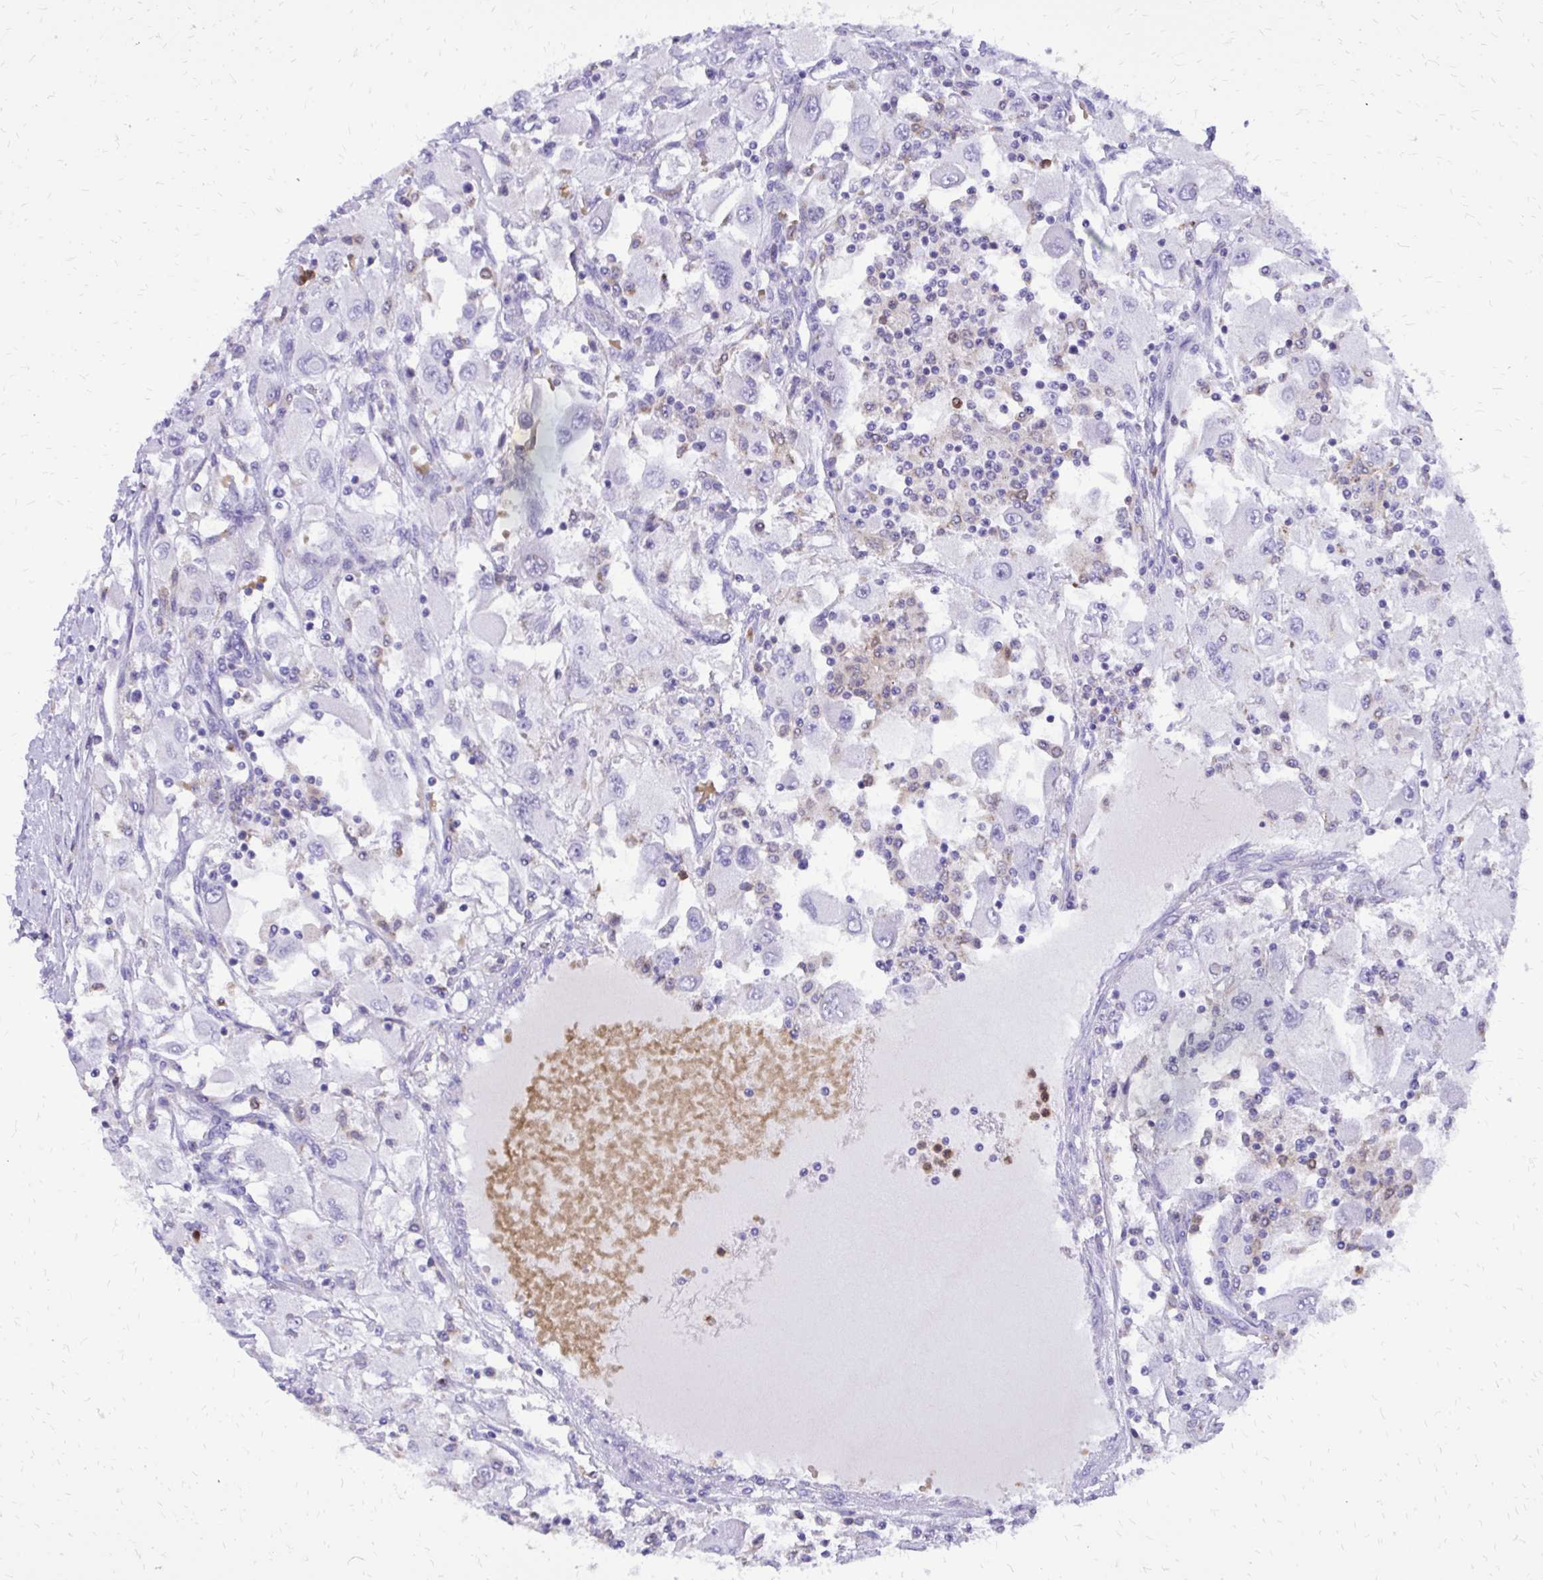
{"staining": {"intensity": "negative", "quantity": "none", "location": "none"}, "tissue": "renal cancer", "cell_type": "Tumor cells", "image_type": "cancer", "snomed": [{"axis": "morphology", "description": "Adenocarcinoma, NOS"}, {"axis": "topography", "description": "Kidney"}], "caption": "Protein analysis of renal cancer (adenocarcinoma) reveals no significant positivity in tumor cells.", "gene": "CAT", "patient": {"sex": "female", "age": 67}}